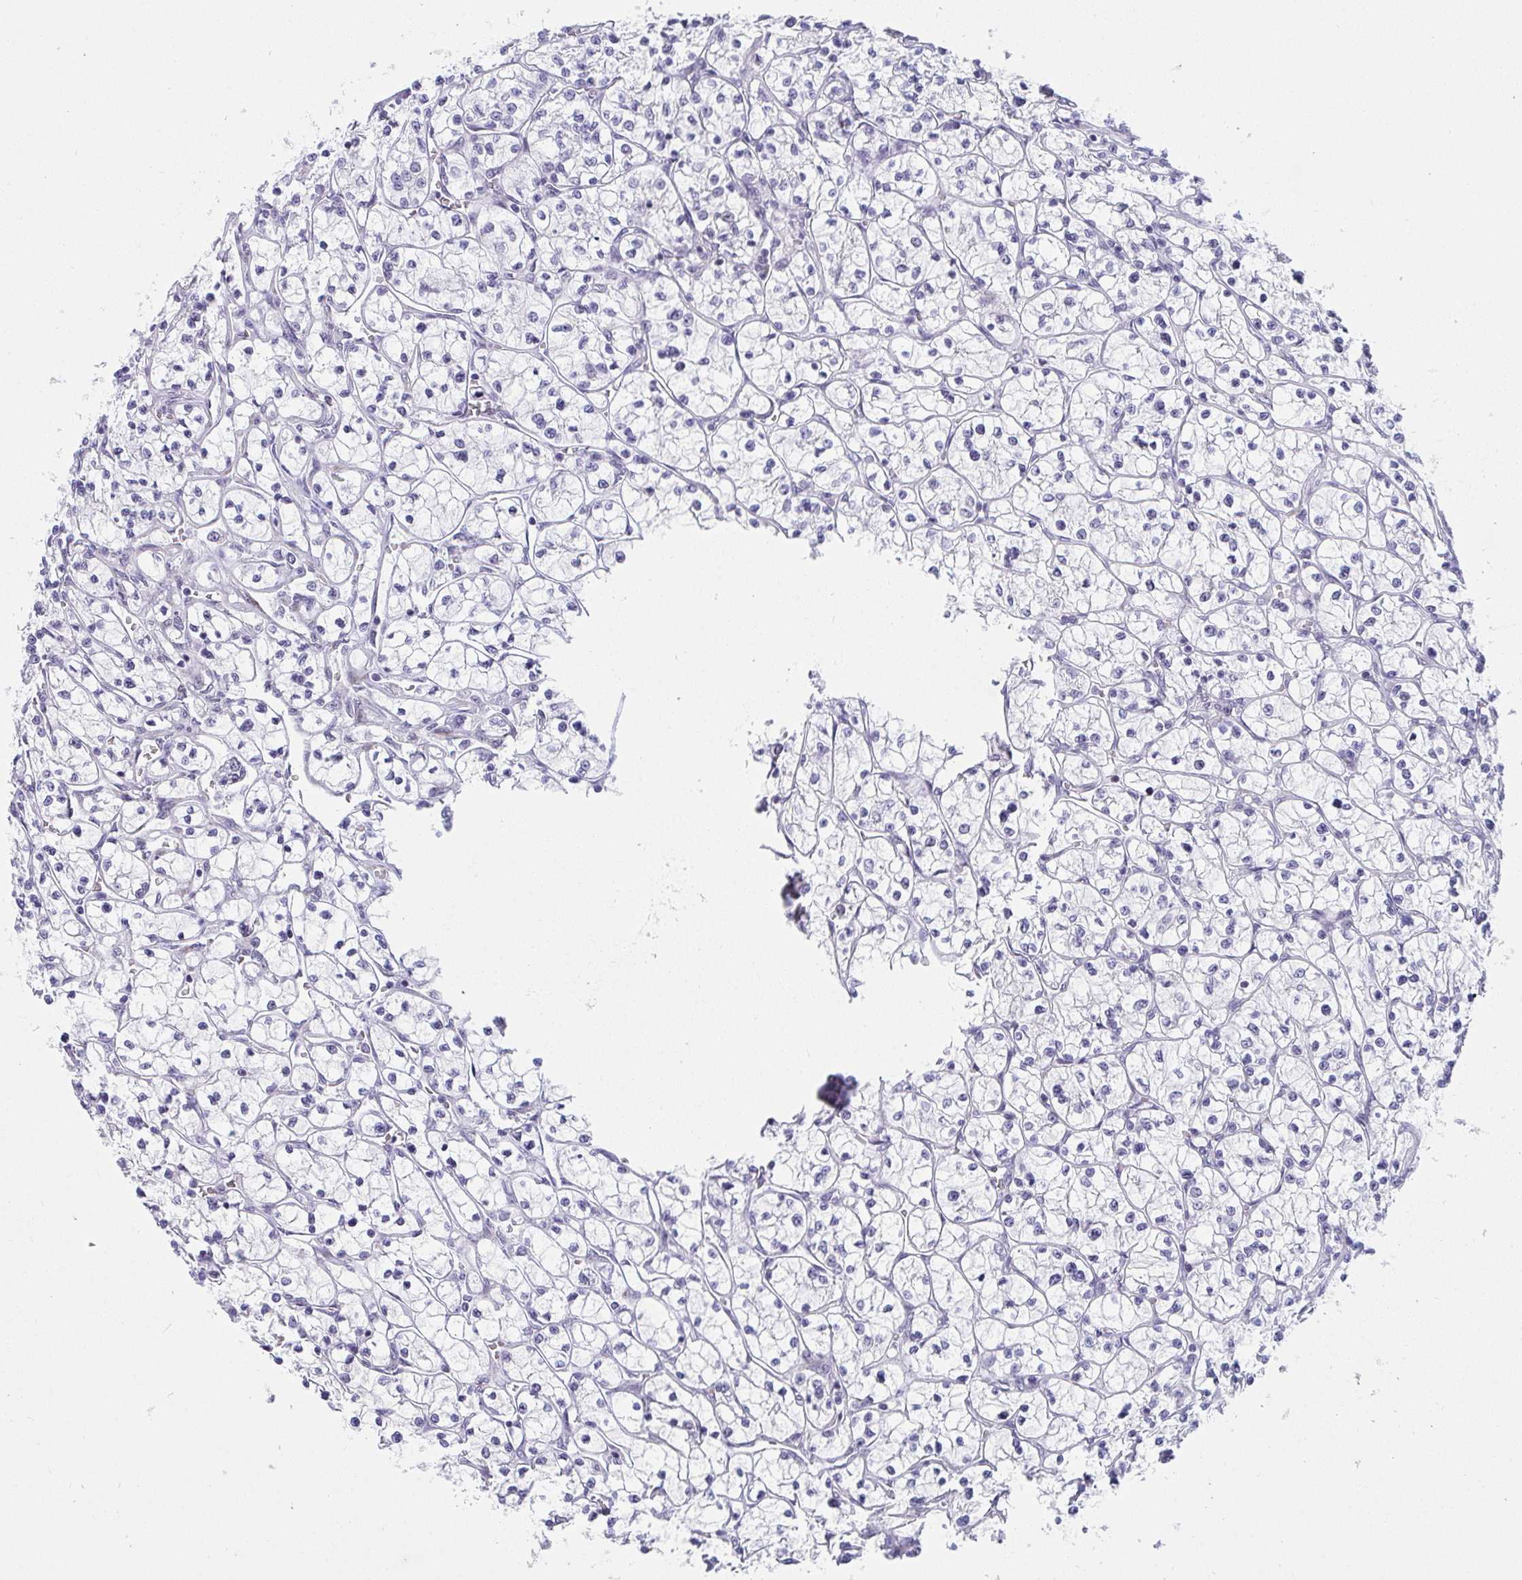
{"staining": {"intensity": "negative", "quantity": "none", "location": "none"}, "tissue": "renal cancer", "cell_type": "Tumor cells", "image_type": "cancer", "snomed": [{"axis": "morphology", "description": "Adenocarcinoma, NOS"}, {"axis": "topography", "description": "Kidney"}], "caption": "Tumor cells show no significant expression in renal cancer (adenocarcinoma).", "gene": "WDR72", "patient": {"sex": "female", "age": 64}}